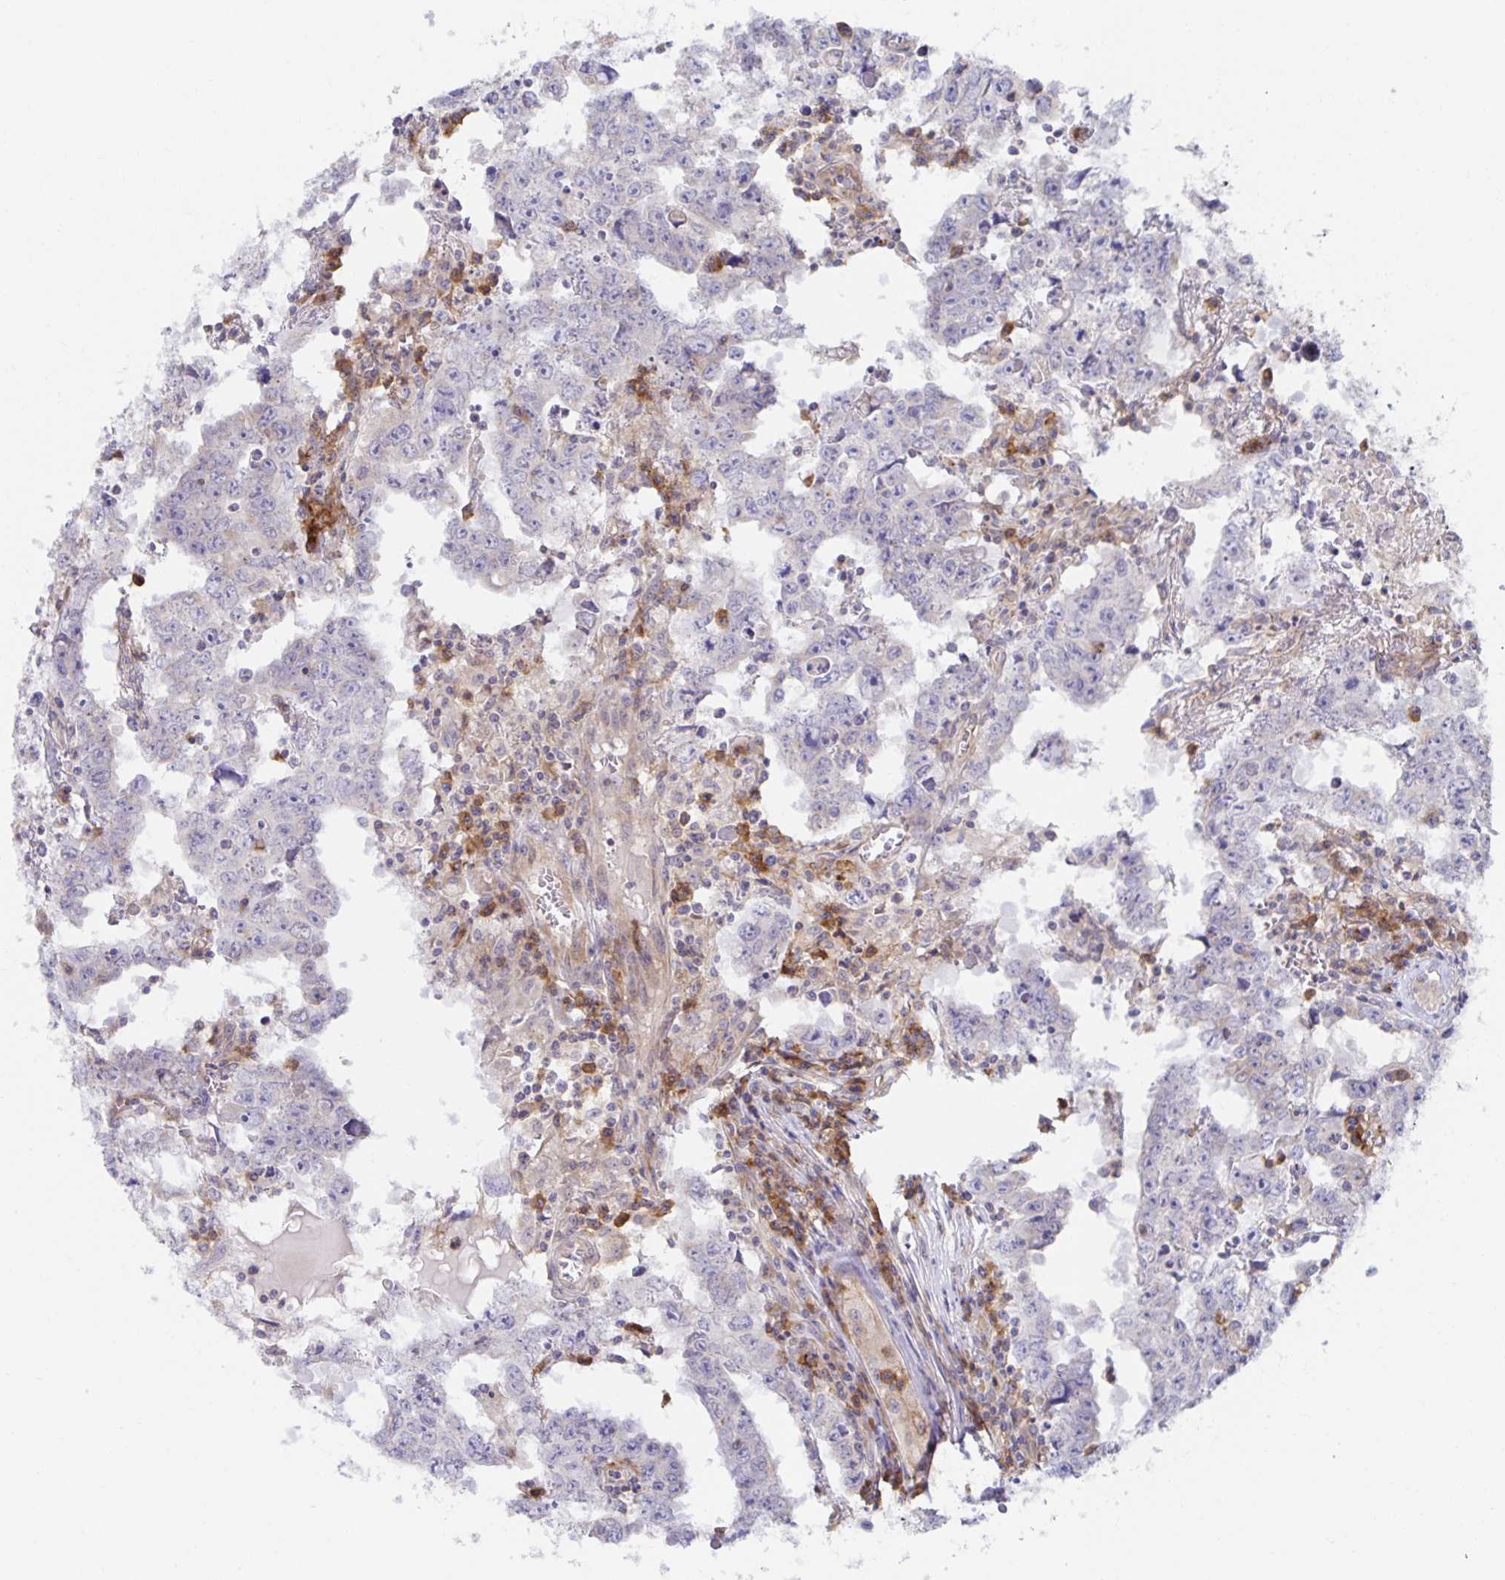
{"staining": {"intensity": "negative", "quantity": "none", "location": "none"}, "tissue": "testis cancer", "cell_type": "Tumor cells", "image_type": "cancer", "snomed": [{"axis": "morphology", "description": "Carcinoma, Embryonal, NOS"}, {"axis": "topography", "description": "Testis"}], "caption": "IHC histopathology image of human embryonal carcinoma (testis) stained for a protein (brown), which displays no staining in tumor cells.", "gene": "BAD", "patient": {"sex": "male", "age": 22}}